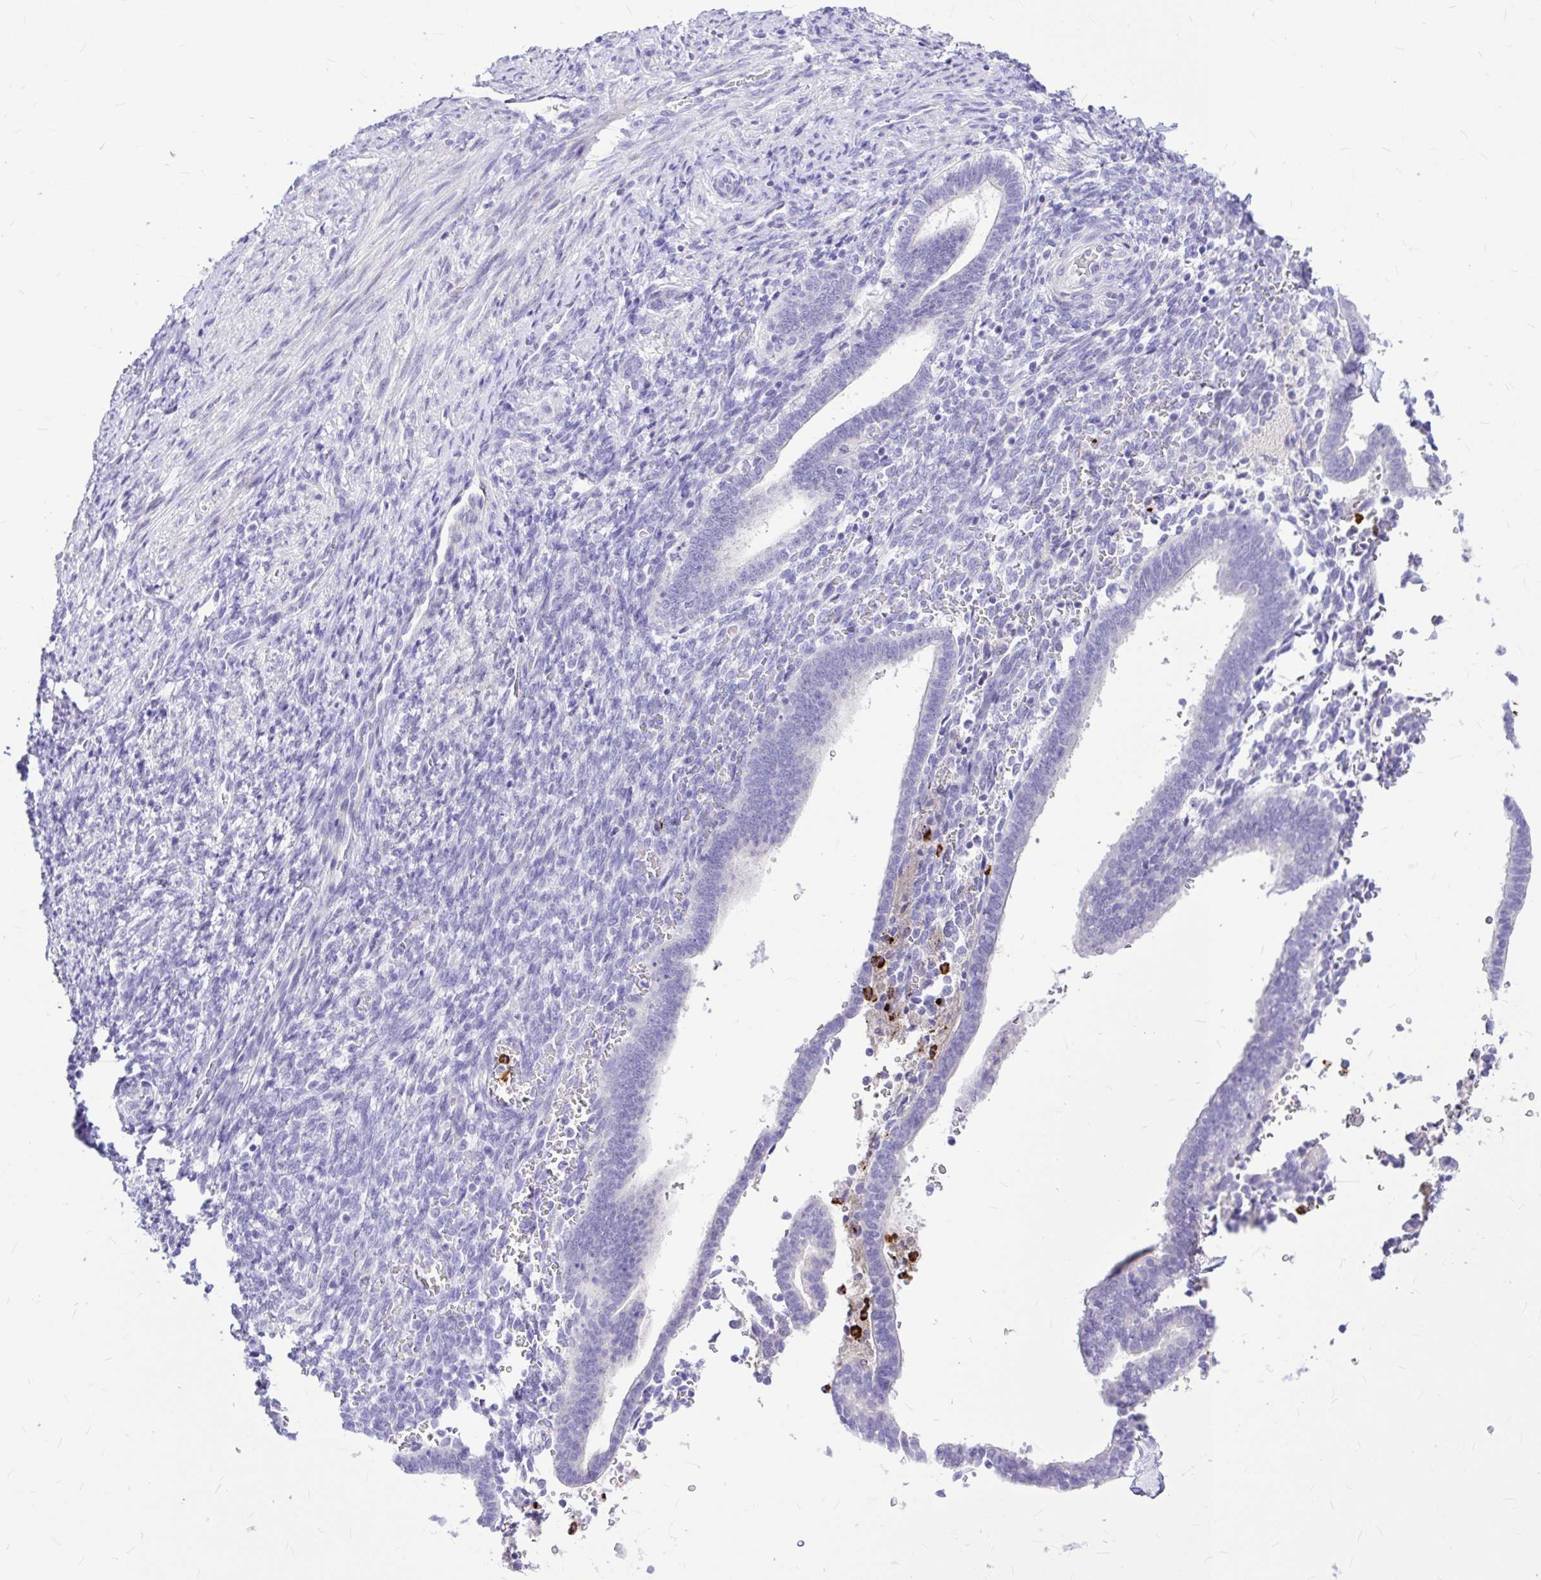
{"staining": {"intensity": "negative", "quantity": "none", "location": "none"}, "tissue": "endometrium", "cell_type": "Cells in endometrial stroma", "image_type": "normal", "snomed": [{"axis": "morphology", "description": "Normal tissue, NOS"}, {"axis": "topography", "description": "Endometrium"}], "caption": "An image of endometrium stained for a protein demonstrates no brown staining in cells in endometrial stroma.", "gene": "CLEC1B", "patient": {"sex": "female", "age": 34}}